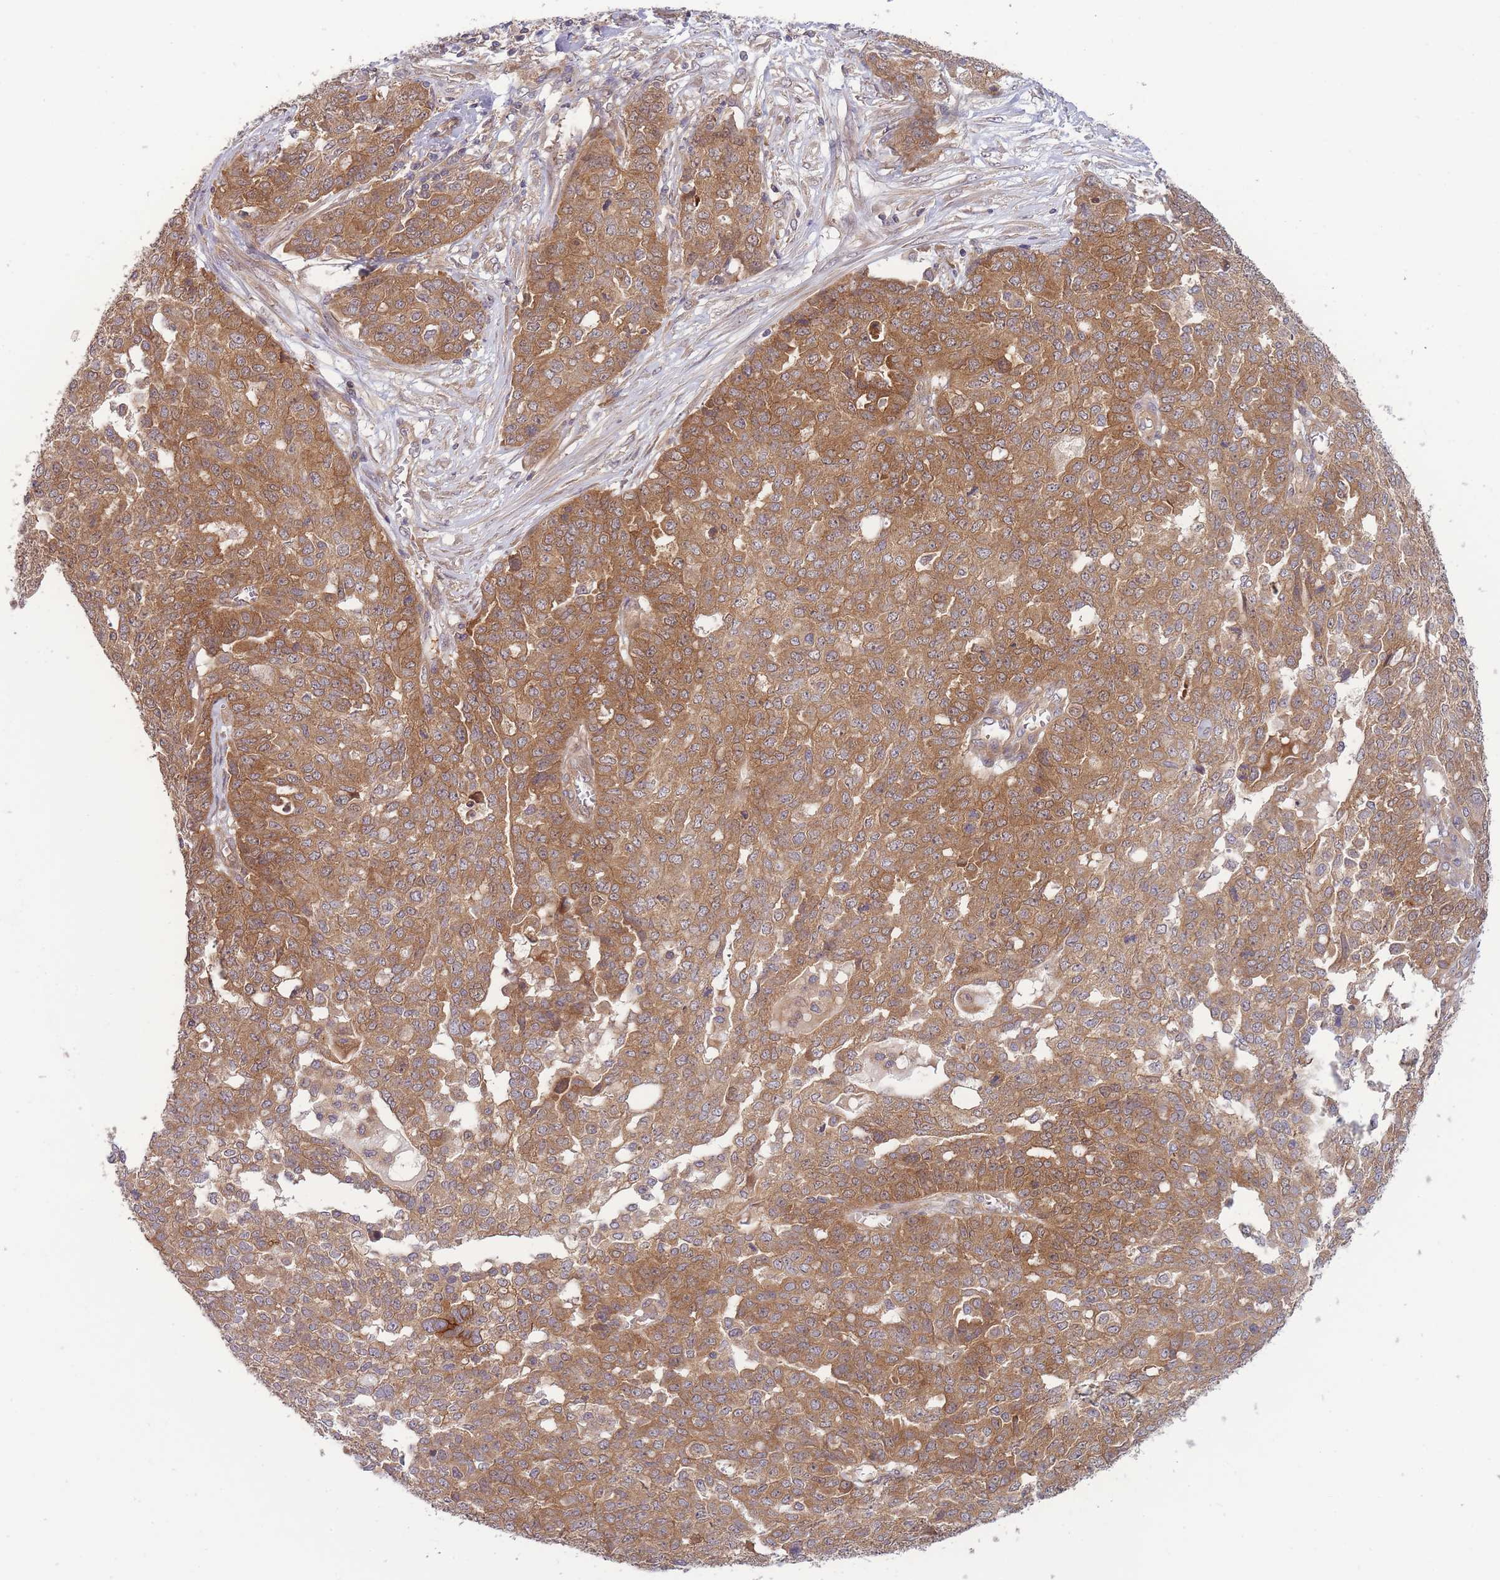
{"staining": {"intensity": "moderate", "quantity": ">75%", "location": "cytoplasmic/membranous"}, "tissue": "ovarian cancer", "cell_type": "Tumor cells", "image_type": "cancer", "snomed": [{"axis": "morphology", "description": "Cystadenocarcinoma, serous, NOS"}, {"axis": "topography", "description": "Soft tissue"}, {"axis": "topography", "description": "Ovary"}], "caption": "Ovarian cancer stained for a protein reveals moderate cytoplasmic/membranous positivity in tumor cells. Using DAB (3,3'-diaminobenzidine) (brown) and hematoxylin (blue) stains, captured at high magnification using brightfield microscopy.", "gene": "PFDN6", "patient": {"sex": "female", "age": 57}}